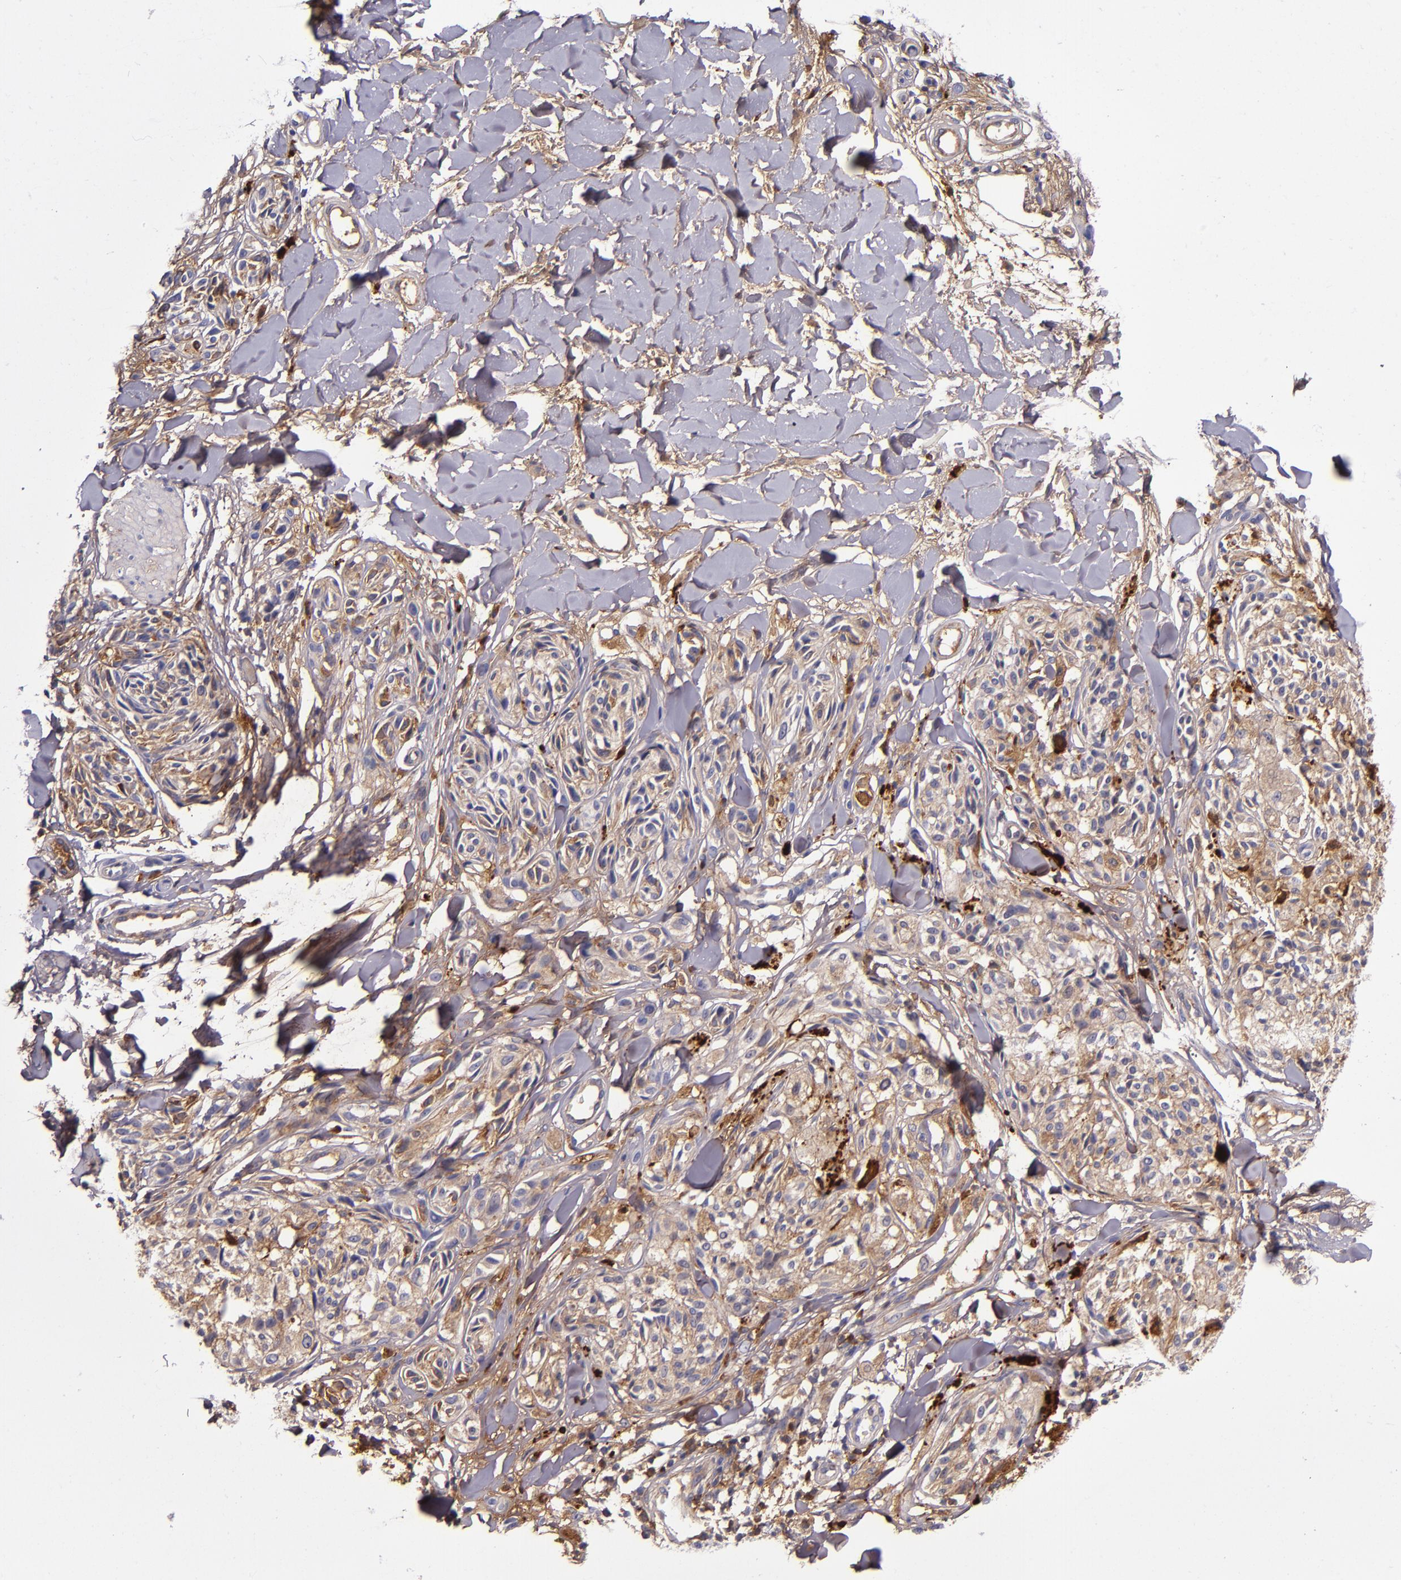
{"staining": {"intensity": "strong", "quantity": "25%-75%", "location": "cytoplasmic/membranous"}, "tissue": "melanoma", "cell_type": "Tumor cells", "image_type": "cancer", "snomed": [{"axis": "morphology", "description": "Malignant melanoma, Metastatic site"}, {"axis": "topography", "description": "Skin"}], "caption": "Immunohistochemical staining of human melanoma reveals strong cytoplasmic/membranous protein positivity in approximately 25%-75% of tumor cells. The staining was performed using DAB to visualize the protein expression in brown, while the nuclei were stained in blue with hematoxylin (Magnification: 20x).", "gene": "CLEC3B", "patient": {"sex": "female", "age": 66}}